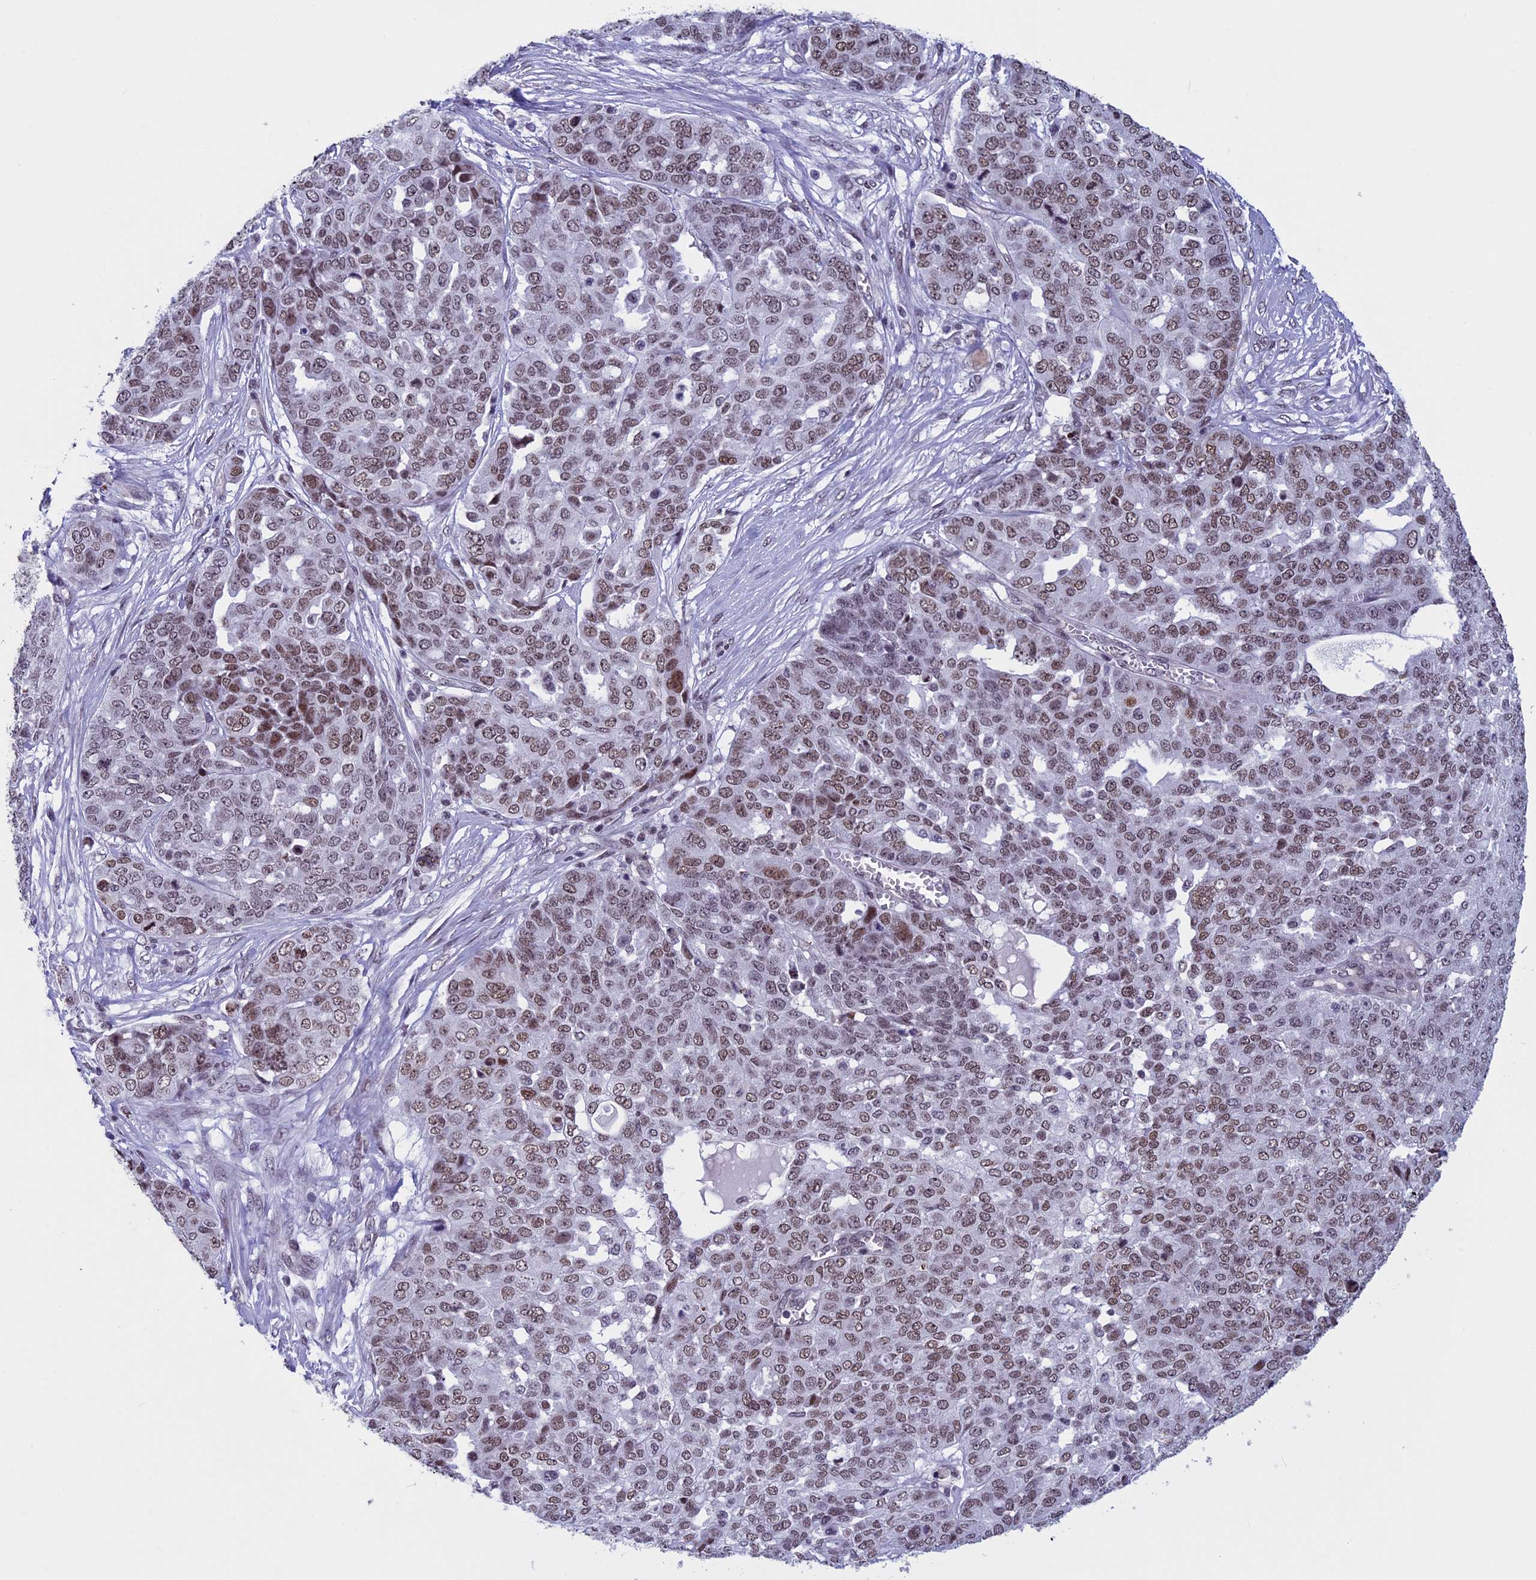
{"staining": {"intensity": "moderate", "quantity": ">75%", "location": "nuclear"}, "tissue": "ovarian cancer", "cell_type": "Tumor cells", "image_type": "cancer", "snomed": [{"axis": "morphology", "description": "Cystadenocarcinoma, serous, NOS"}, {"axis": "topography", "description": "Soft tissue"}, {"axis": "topography", "description": "Ovary"}], "caption": "Human ovarian cancer stained with a brown dye exhibits moderate nuclear positive positivity in about >75% of tumor cells.", "gene": "NIPBL", "patient": {"sex": "female", "age": 57}}